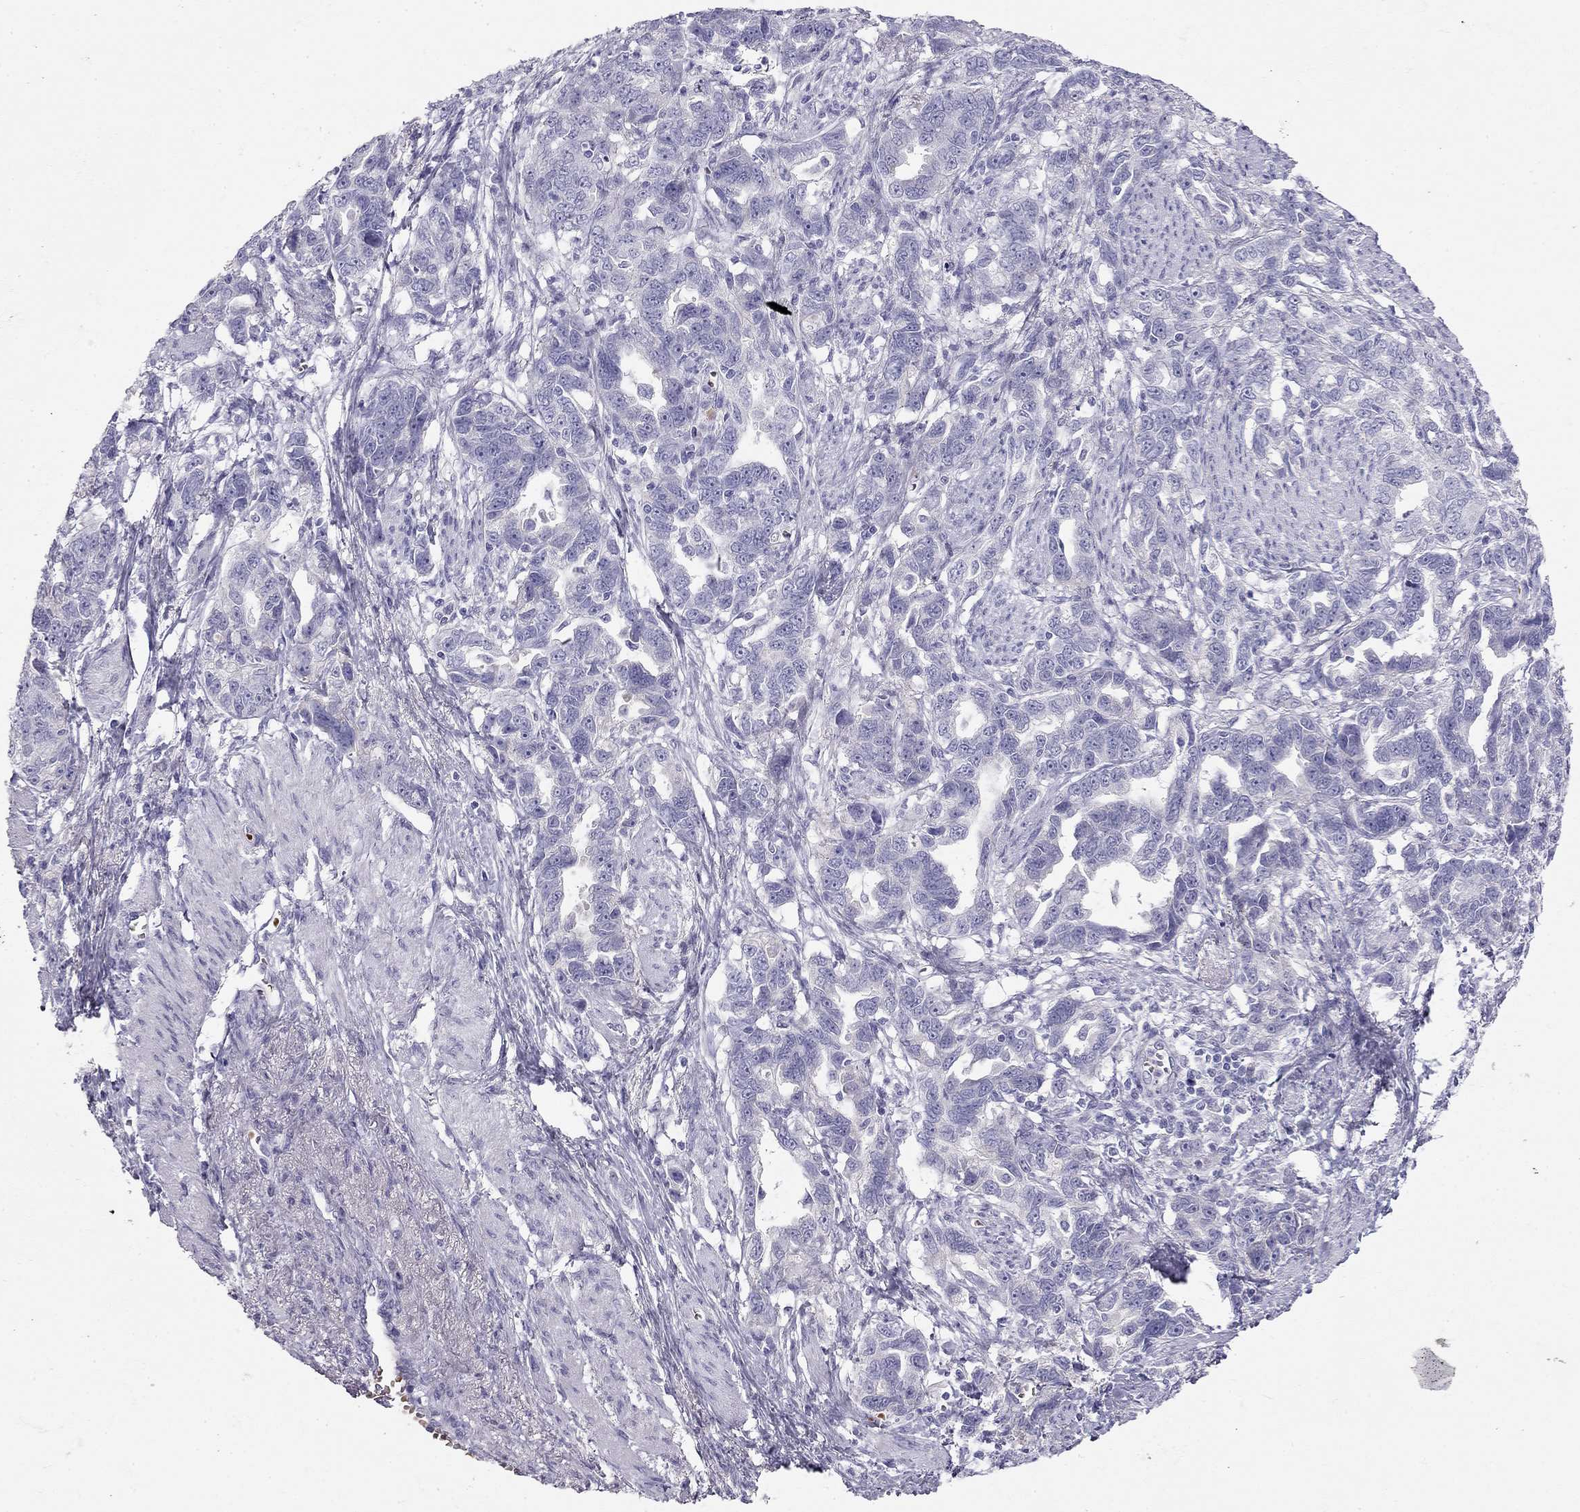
{"staining": {"intensity": "negative", "quantity": "none", "location": "none"}, "tissue": "ovarian cancer", "cell_type": "Tumor cells", "image_type": "cancer", "snomed": [{"axis": "morphology", "description": "Cystadenocarcinoma, serous, NOS"}, {"axis": "topography", "description": "Ovary"}], "caption": "This is a image of immunohistochemistry staining of ovarian cancer (serous cystadenocarcinoma), which shows no staining in tumor cells.", "gene": "RHD", "patient": {"sex": "female", "age": 51}}